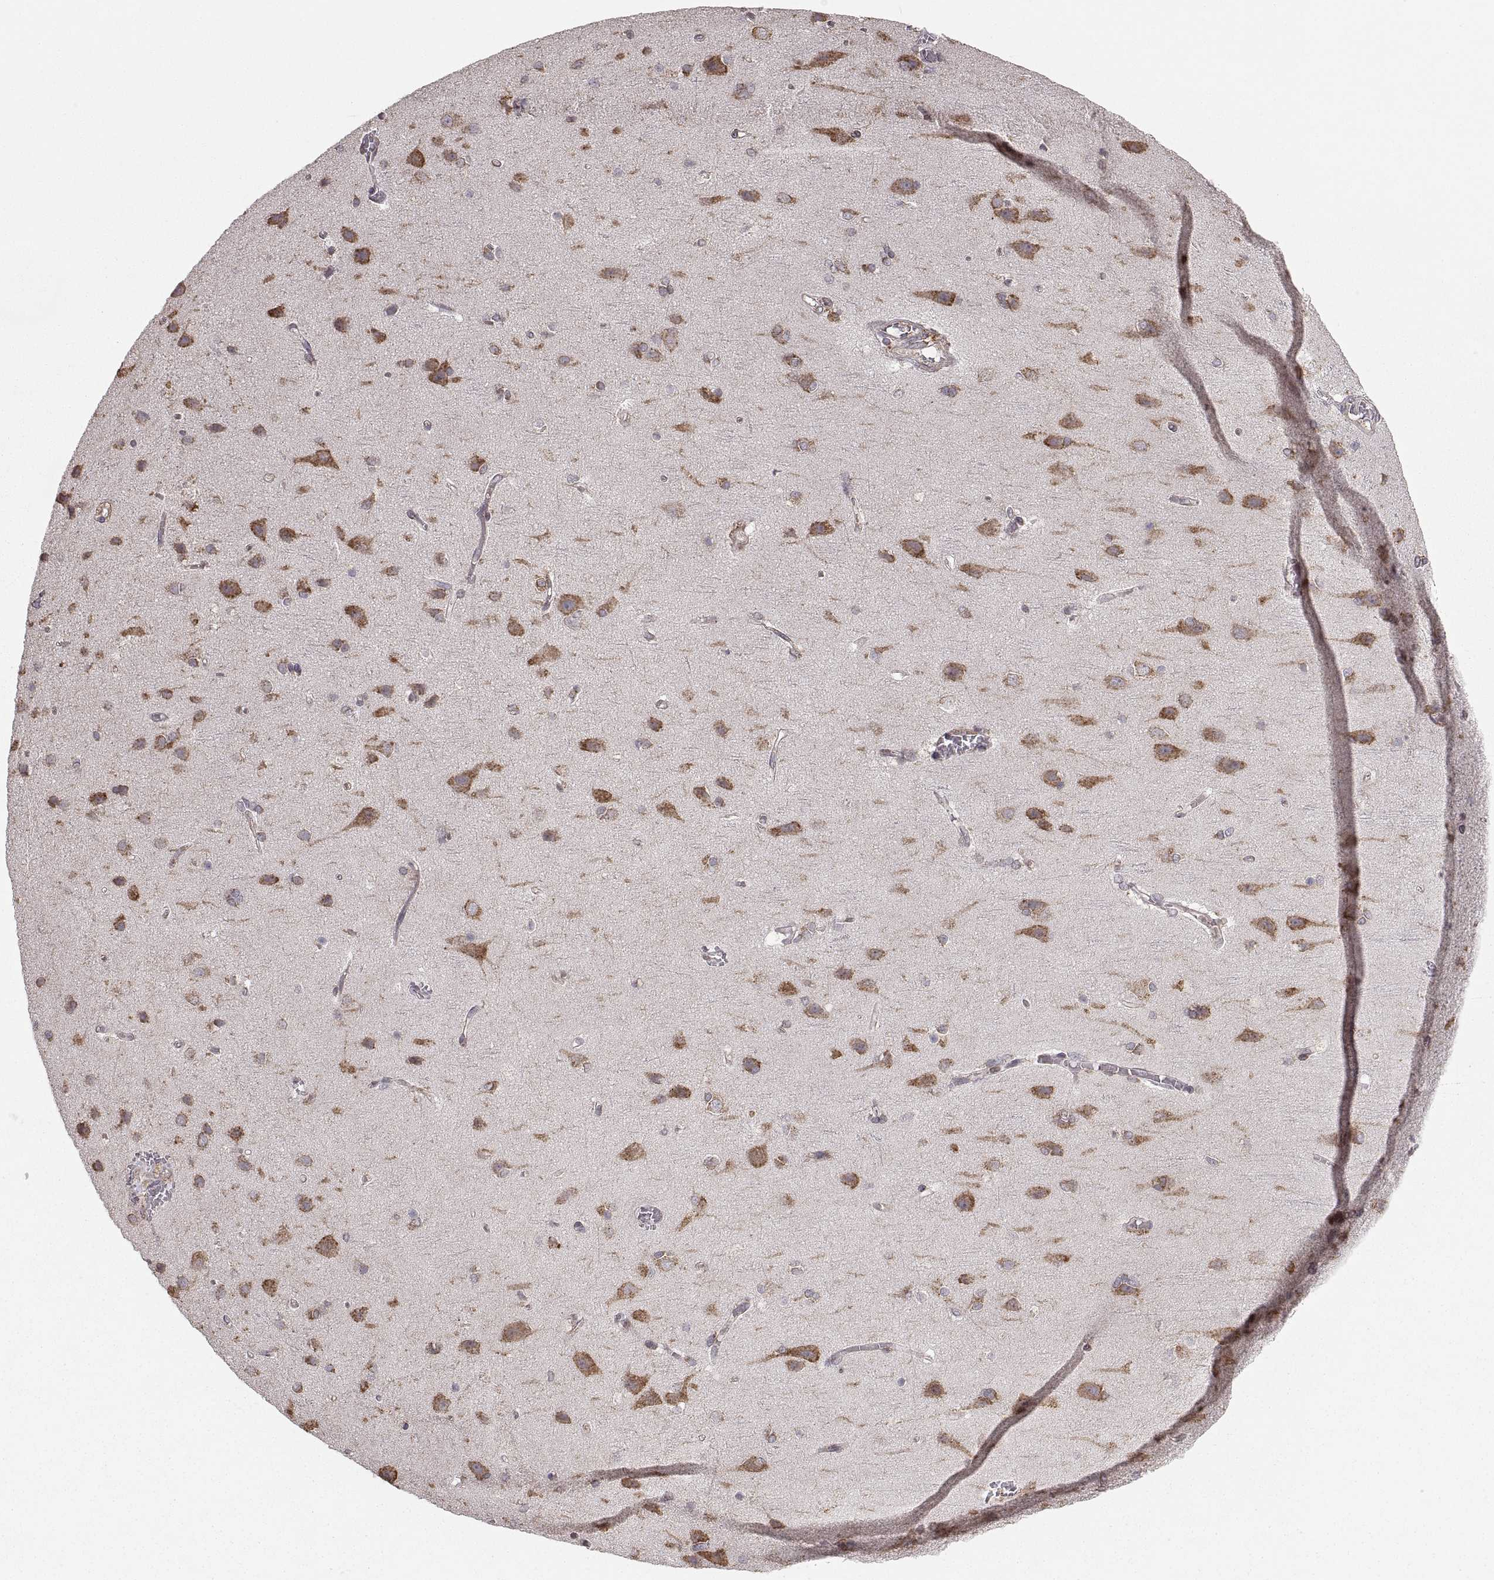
{"staining": {"intensity": "negative", "quantity": "none", "location": "none"}, "tissue": "cerebral cortex", "cell_type": "Endothelial cells", "image_type": "normal", "snomed": [{"axis": "morphology", "description": "Normal tissue, NOS"}, {"axis": "topography", "description": "Cerebral cortex"}], "caption": "High magnification brightfield microscopy of normal cerebral cortex stained with DAB (brown) and counterstained with hematoxylin (blue): endothelial cells show no significant expression. Nuclei are stained in blue.", "gene": "PDIA3", "patient": {"sex": "male", "age": 37}}